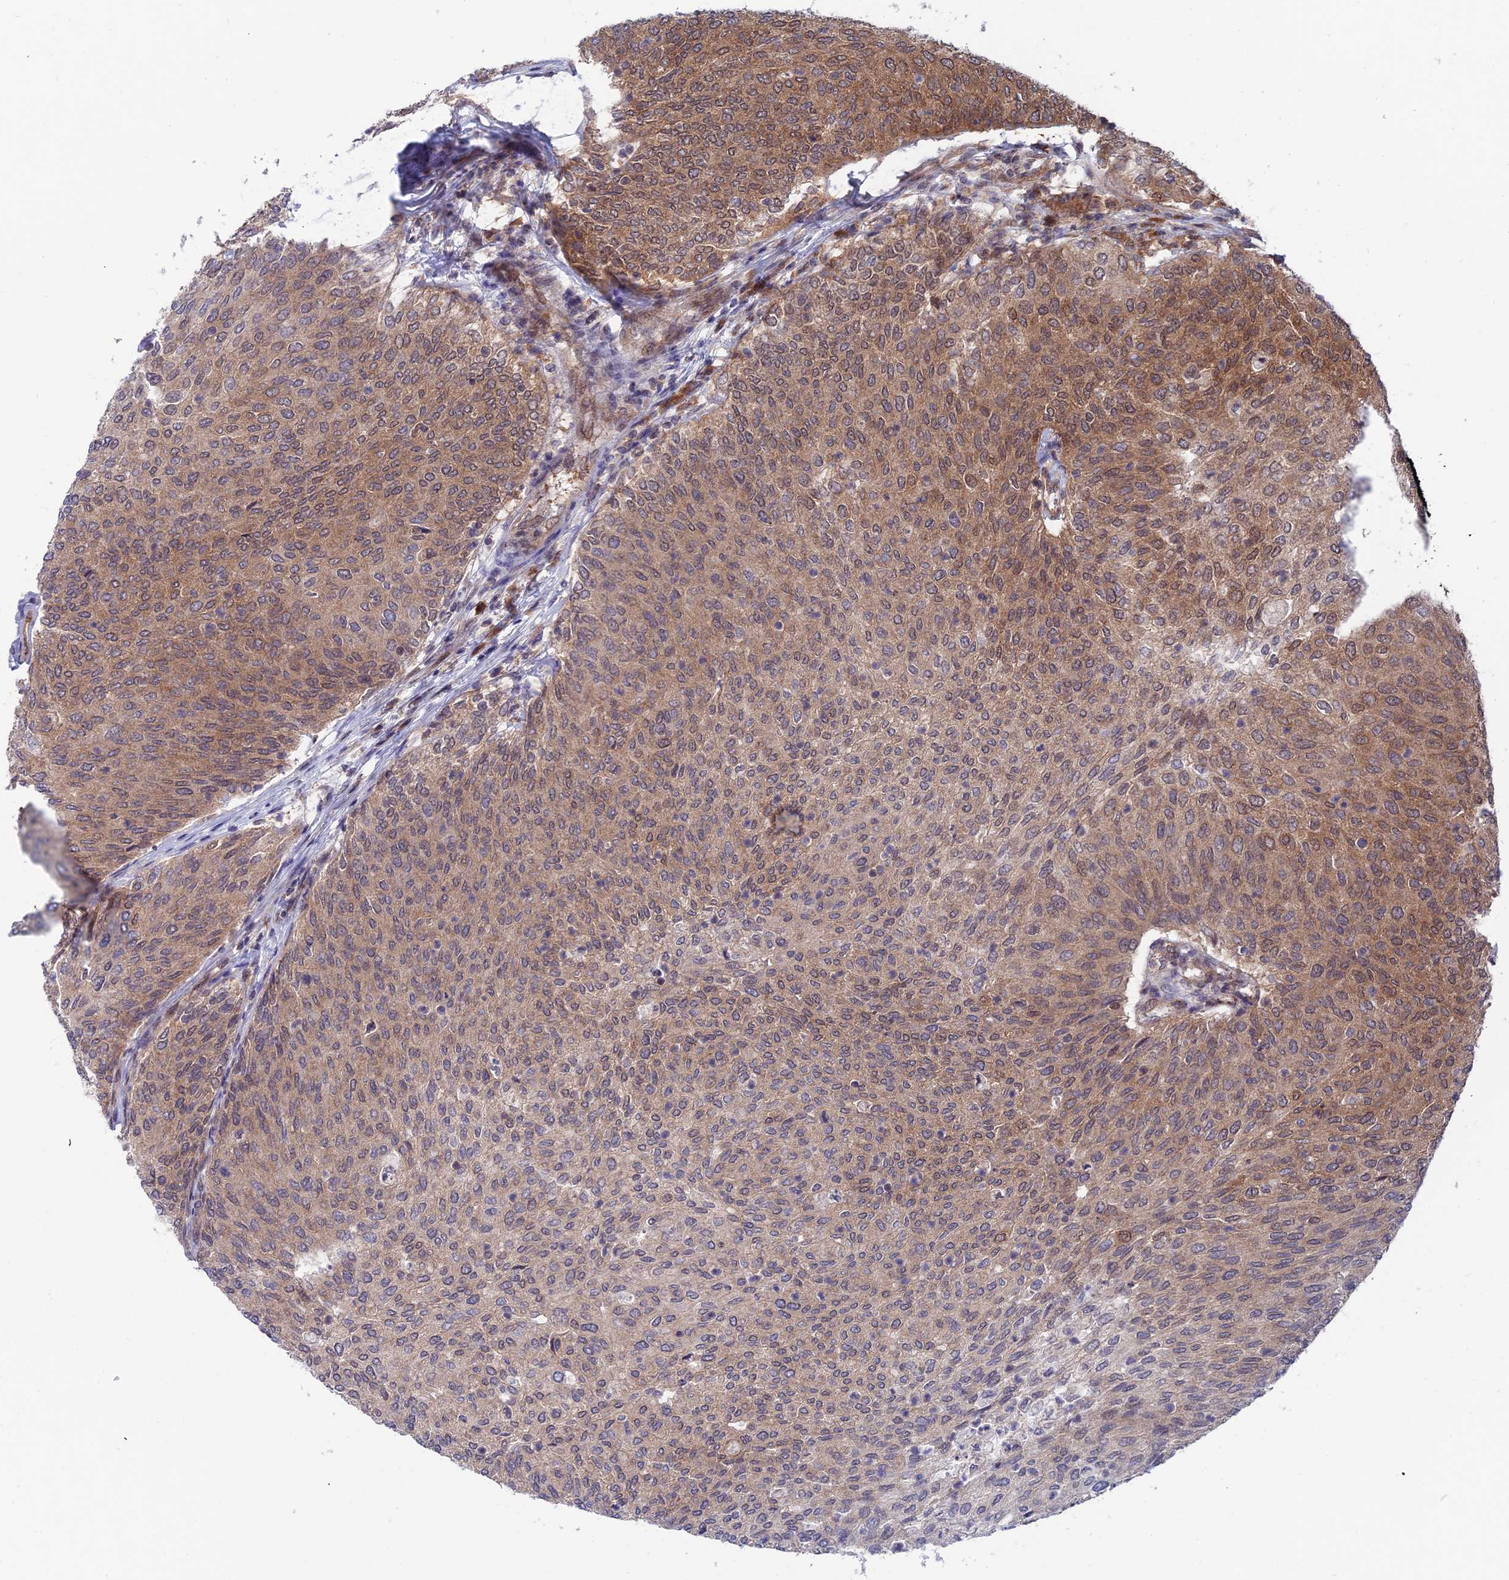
{"staining": {"intensity": "moderate", "quantity": ">75%", "location": "cytoplasmic/membranous"}, "tissue": "urothelial cancer", "cell_type": "Tumor cells", "image_type": "cancer", "snomed": [{"axis": "morphology", "description": "Urothelial carcinoma, Low grade"}, {"axis": "topography", "description": "Urinary bladder"}], "caption": "A brown stain labels moderate cytoplasmic/membranous positivity of a protein in urothelial carcinoma (low-grade) tumor cells. Immunohistochemistry (ihc) stains the protein in brown and the nuclei are stained blue.", "gene": "IGBP1", "patient": {"sex": "female", "age": 79}}